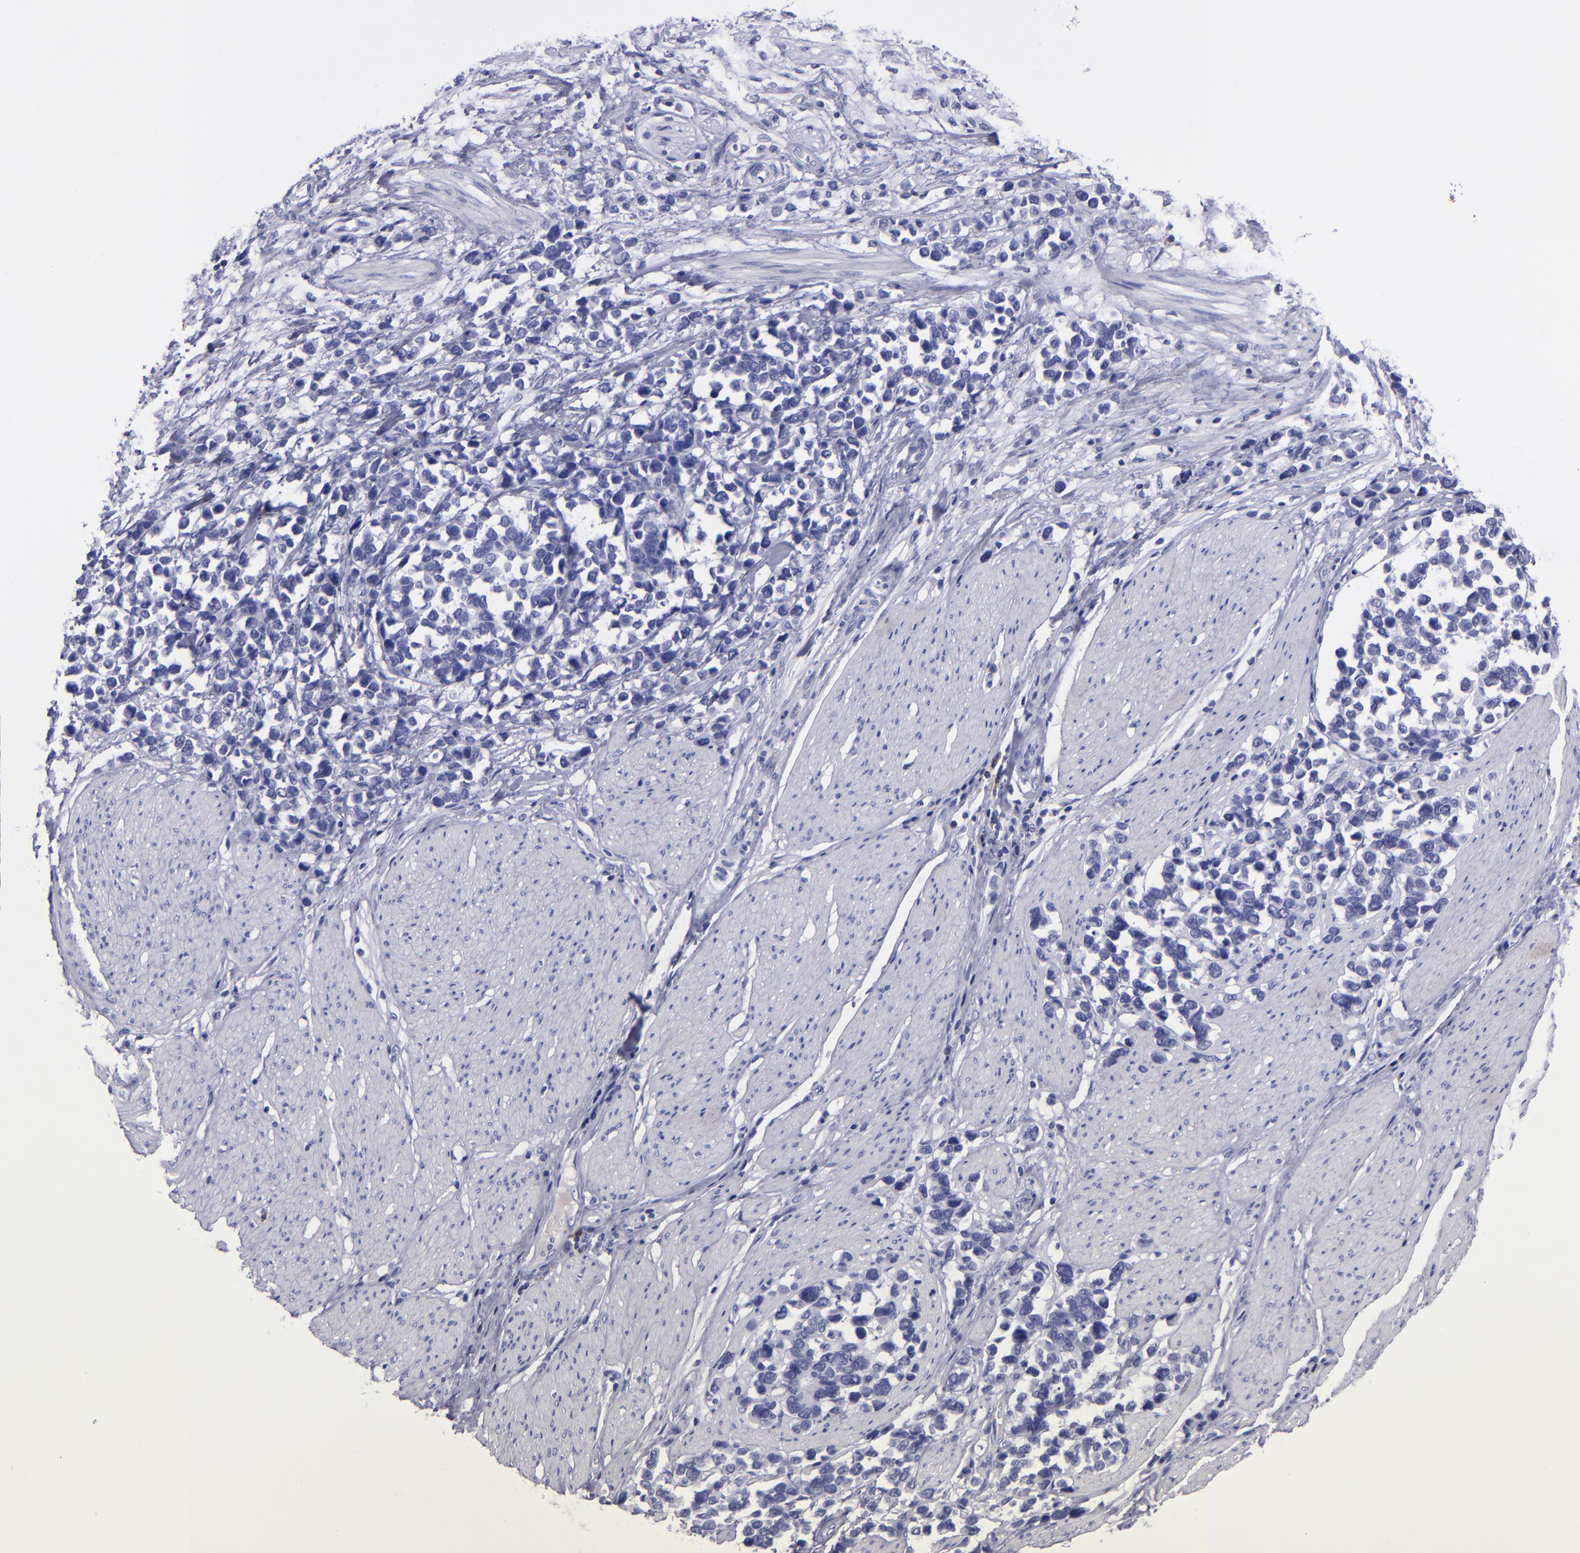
{"staining": {"intensity": "negative", "quantity": "none", "location": "none"}, "tissue": "stomach cancer", "cell_type": "Tumor cells", "image_type": "cancer", "snomed": [{"axis": "morphology", "description": "Adenocarcinoma, NOS"}, {"axis": "topography", "description": "Stomach, upper"}], "caption": "An image of human stomach adenocarcinoma is negative for staining in tumor cells. The staining is performed using DAB (3,3'-diaminobenzidine) brown chromogen with nuclei counter-stained in using hematoxylin.", "gene": "CD37", "patient": {"sex": "male", "age": 71}}